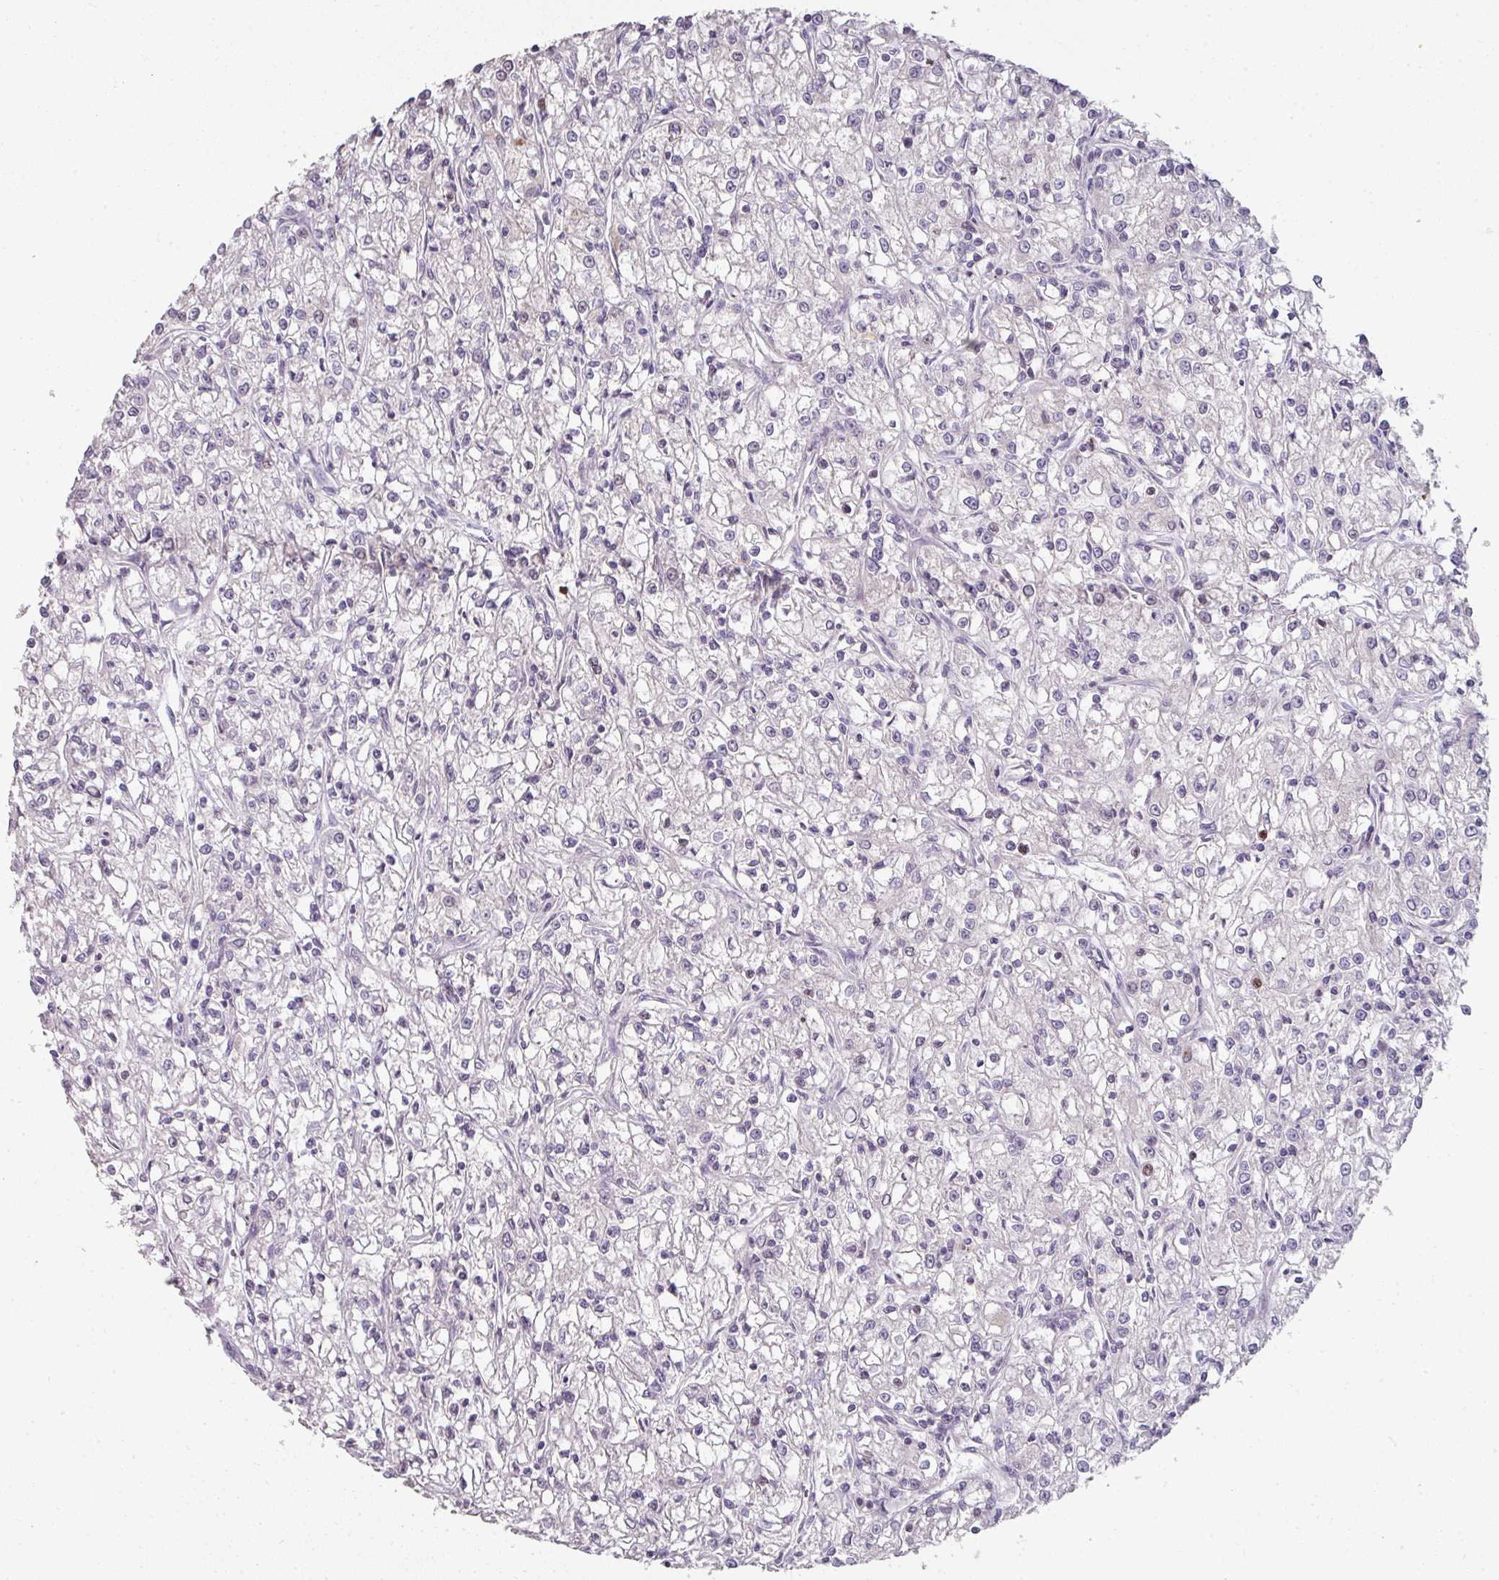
{"staining": {"intensity": "negative", "quantity": "none", "location": "none"}, "tissue": "renal cancer", "cell_type": "Tumor cells", "image_type": "cancer", "snomed": [{"axis": "morphology", "description": "Adenocarcinoma, NOS"}, {"axis": "topography", "description": "Kidney"}], "caption": "Human adenocarcinoma (renal) stained for a protein using immunohistochemistry demonstrates no expression in tumor cells.", "gene": "GTF2H3", "patient": {"sex": "female", "age": 59}}